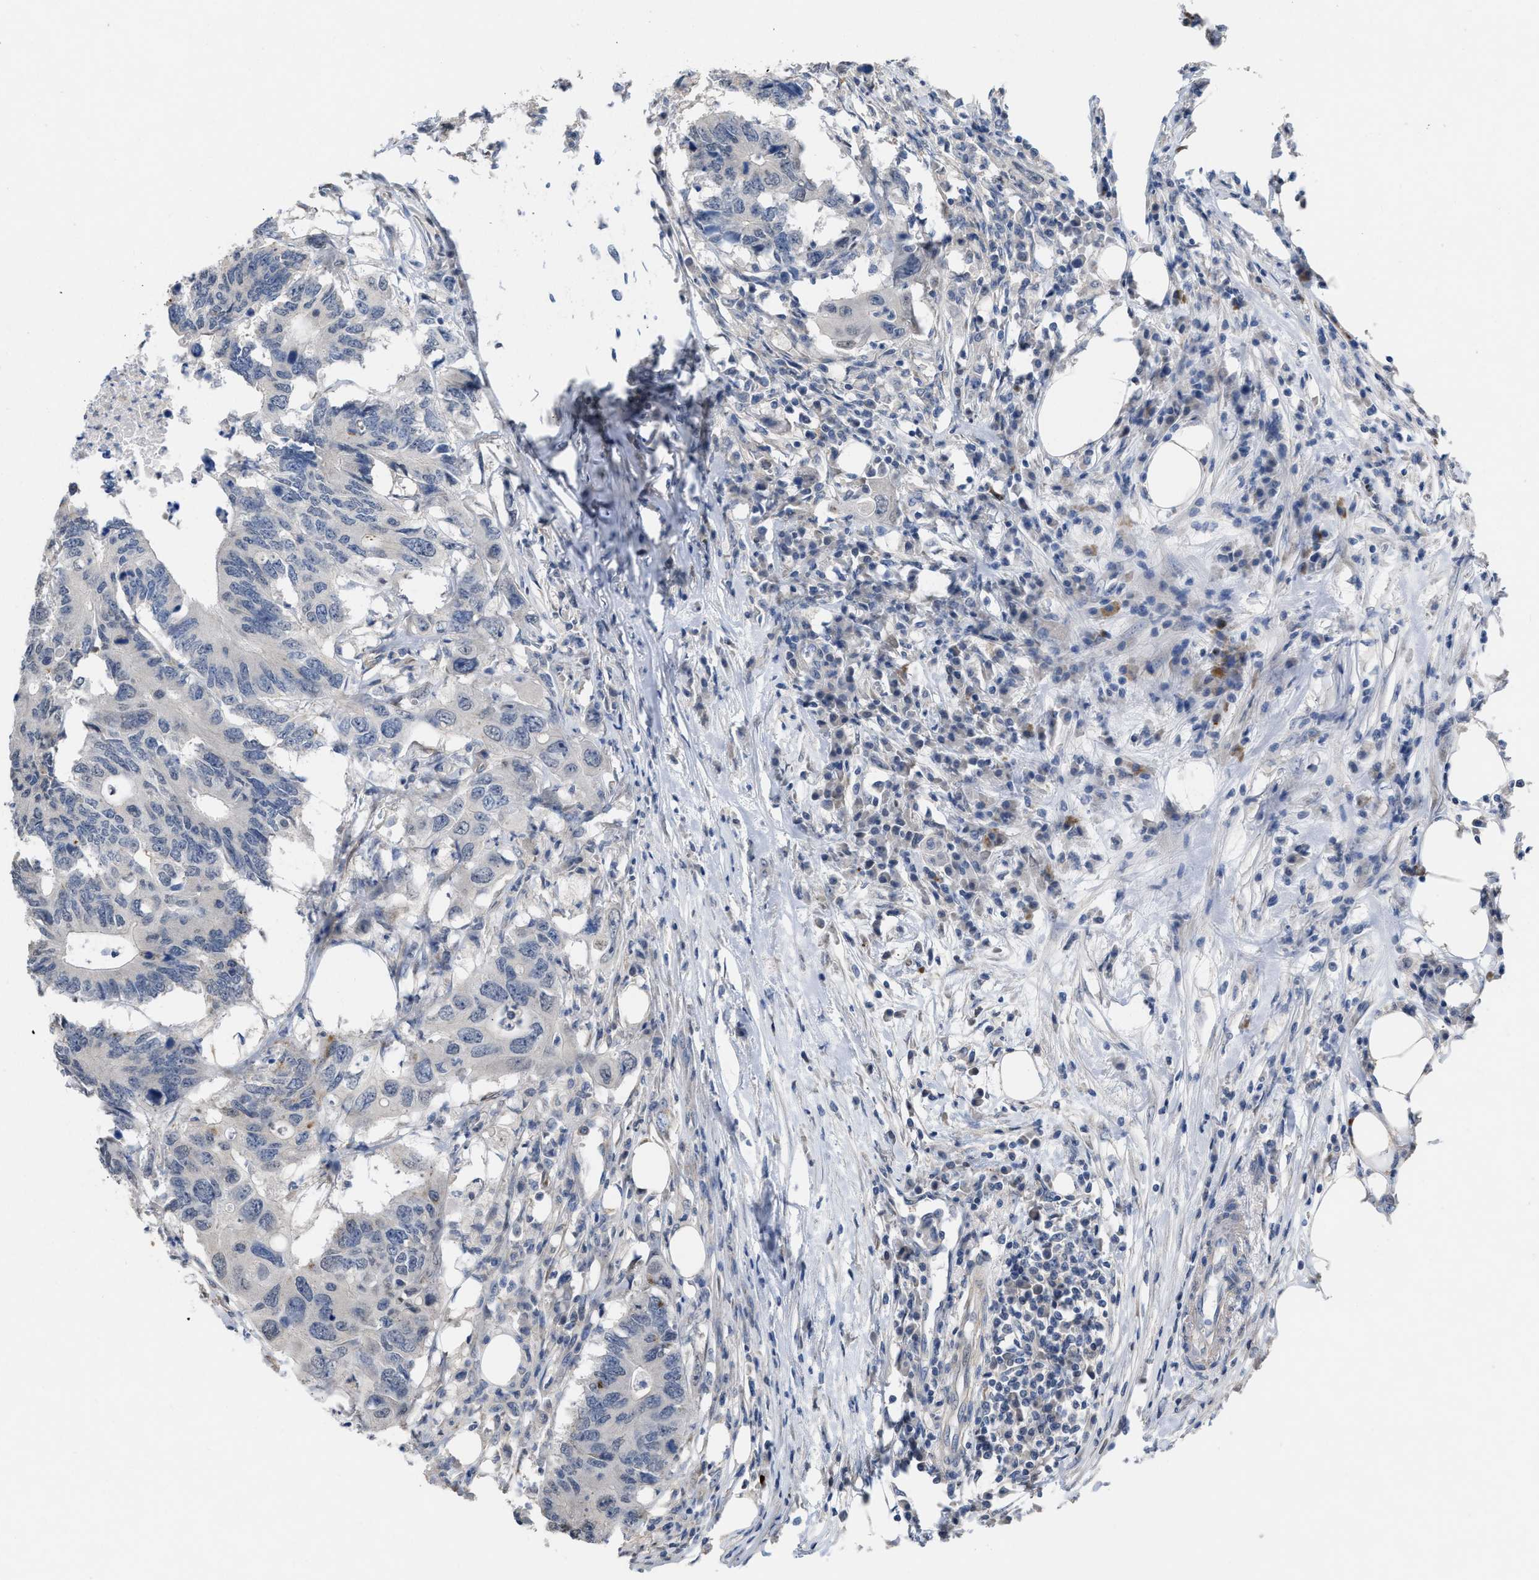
{"staining": {"intensity": "negative", "quantity": "none", "location": "none"}, "tissue": "colorectal cancer", "cell_type": "Tumor cells", "image_type": "cancer", "snomed": [{"axis": "morphology", "description": "Adenocarcinoma, NOS"}, {"axis": "topography", "description": "Colon"}], "caption": "Immunohistochemistry image of human colorectal cancer (adenocarcinoma) stained for a protein (brown), which shows no positivity in tumor cells.", "gene": "TMEM131", "patient": {"sex": "male", "age": 71}}